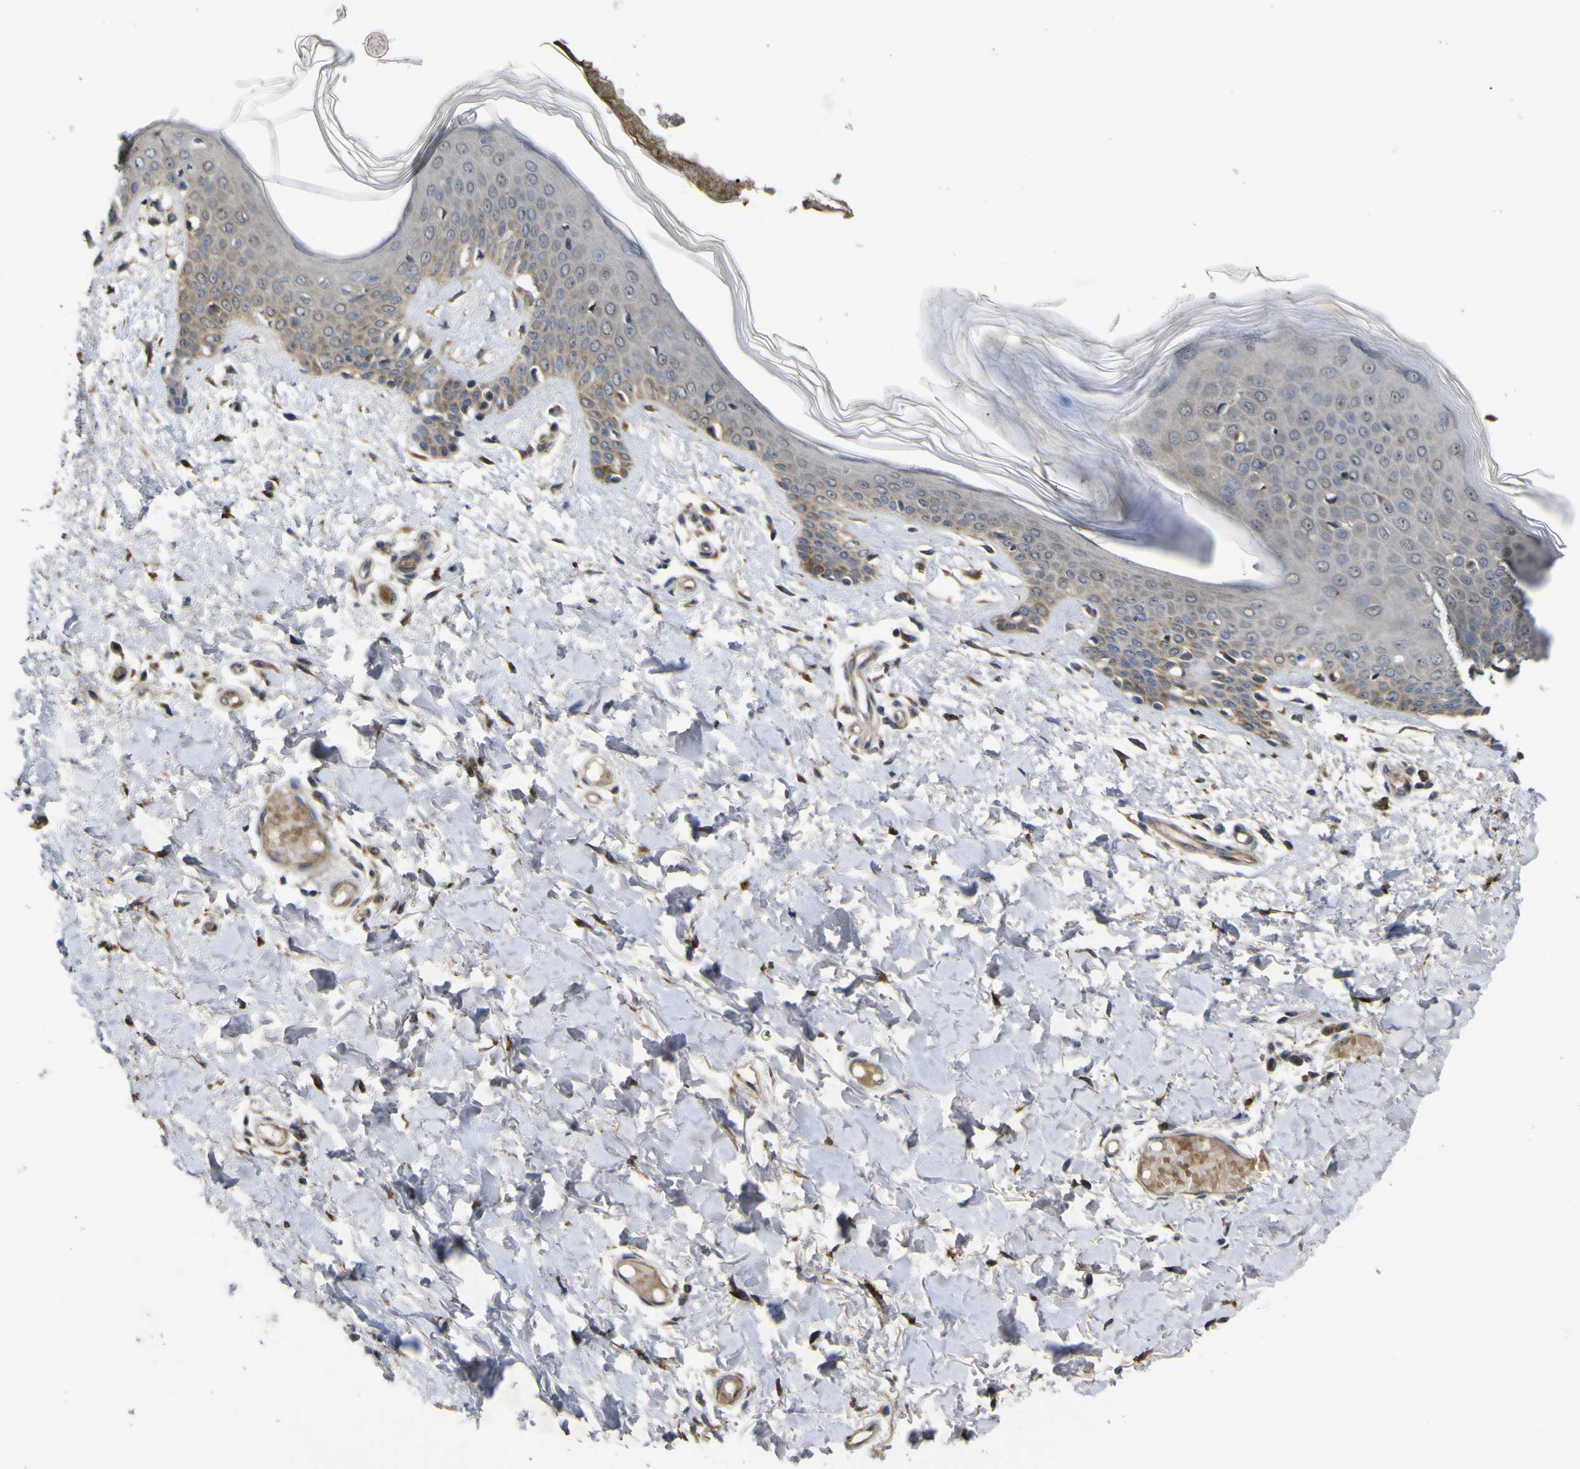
{"staining": {"intensity": "moderate", "quantity": "25%-75%", "location": "cytoplasmic/membranous"}, "tissue": "skin", "cell_type": "Fibroblasts", "image_type": "normal", "snomed": [{"axis": "morphology", "description": "Normal tissue, NOS"}, {"axis": "topography", "description": "Skin"}], "caption": "Unremarkable skin was stained to show a protein in brown. There is medium levels of moderate cytoplasmic/membranous positivity in about 25%-75% of fibroblasts. Ihc stains the protein of interest in brown and the nuclei are stained blue.", "gene": "IRAK2", "patient": {"sex": "male", "age": 53}}